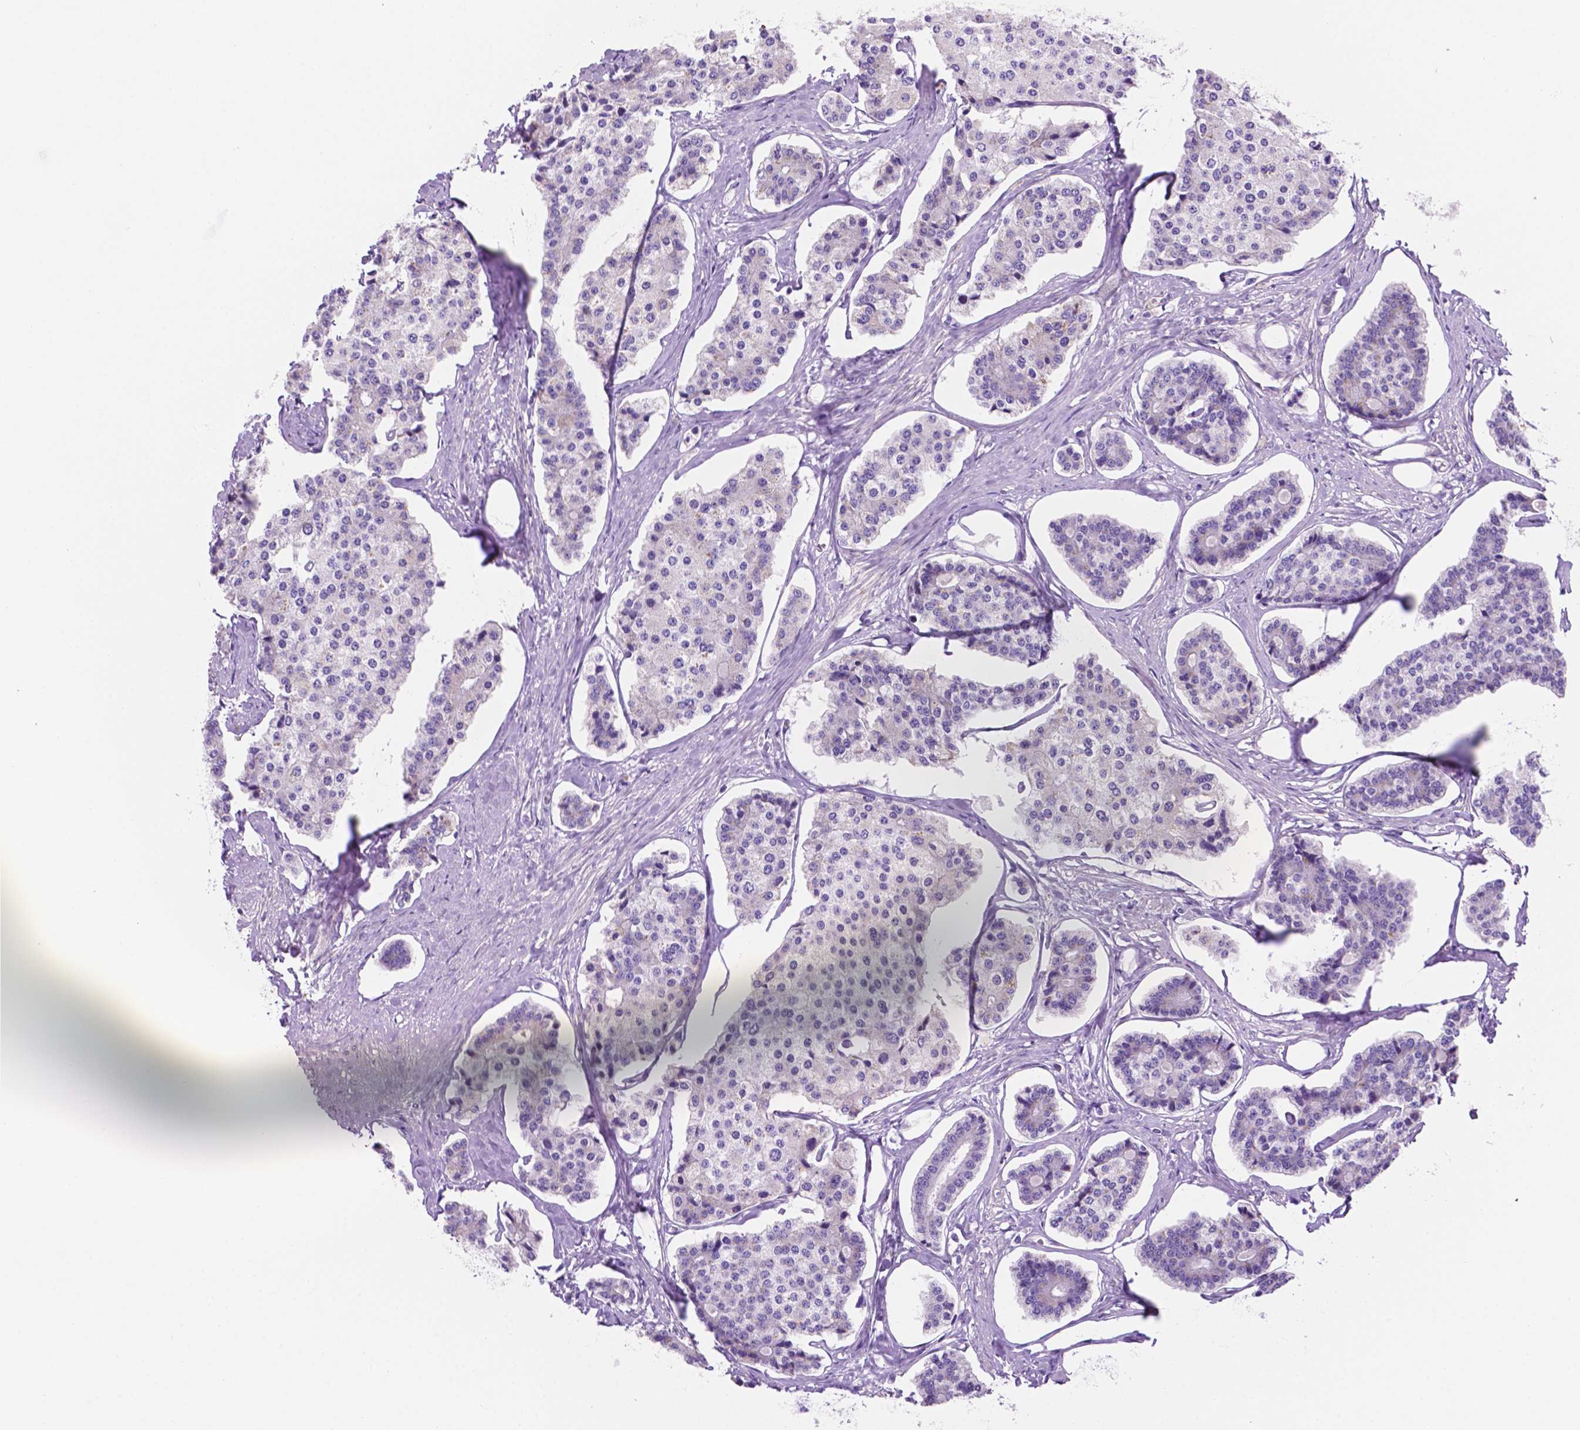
{"staining": {"intensity": "negative", "quantity": "none", "location": "none"}, "tissue": "carcinoid", "cell_type": "Tumor cells", "image_type": "cancer", "snomed": [{"axis": "morphology", "description": "Carcinoid, malignant, NOS"}, {"axis": "topography", "description": "Small intestine"}], "caption": "This is an IHC photomicrograph of human malignant carcinoid. There is no staining in tumor cells.", "gene": "CEACAM7", "patient": {"sex": "female", "age": 65}}